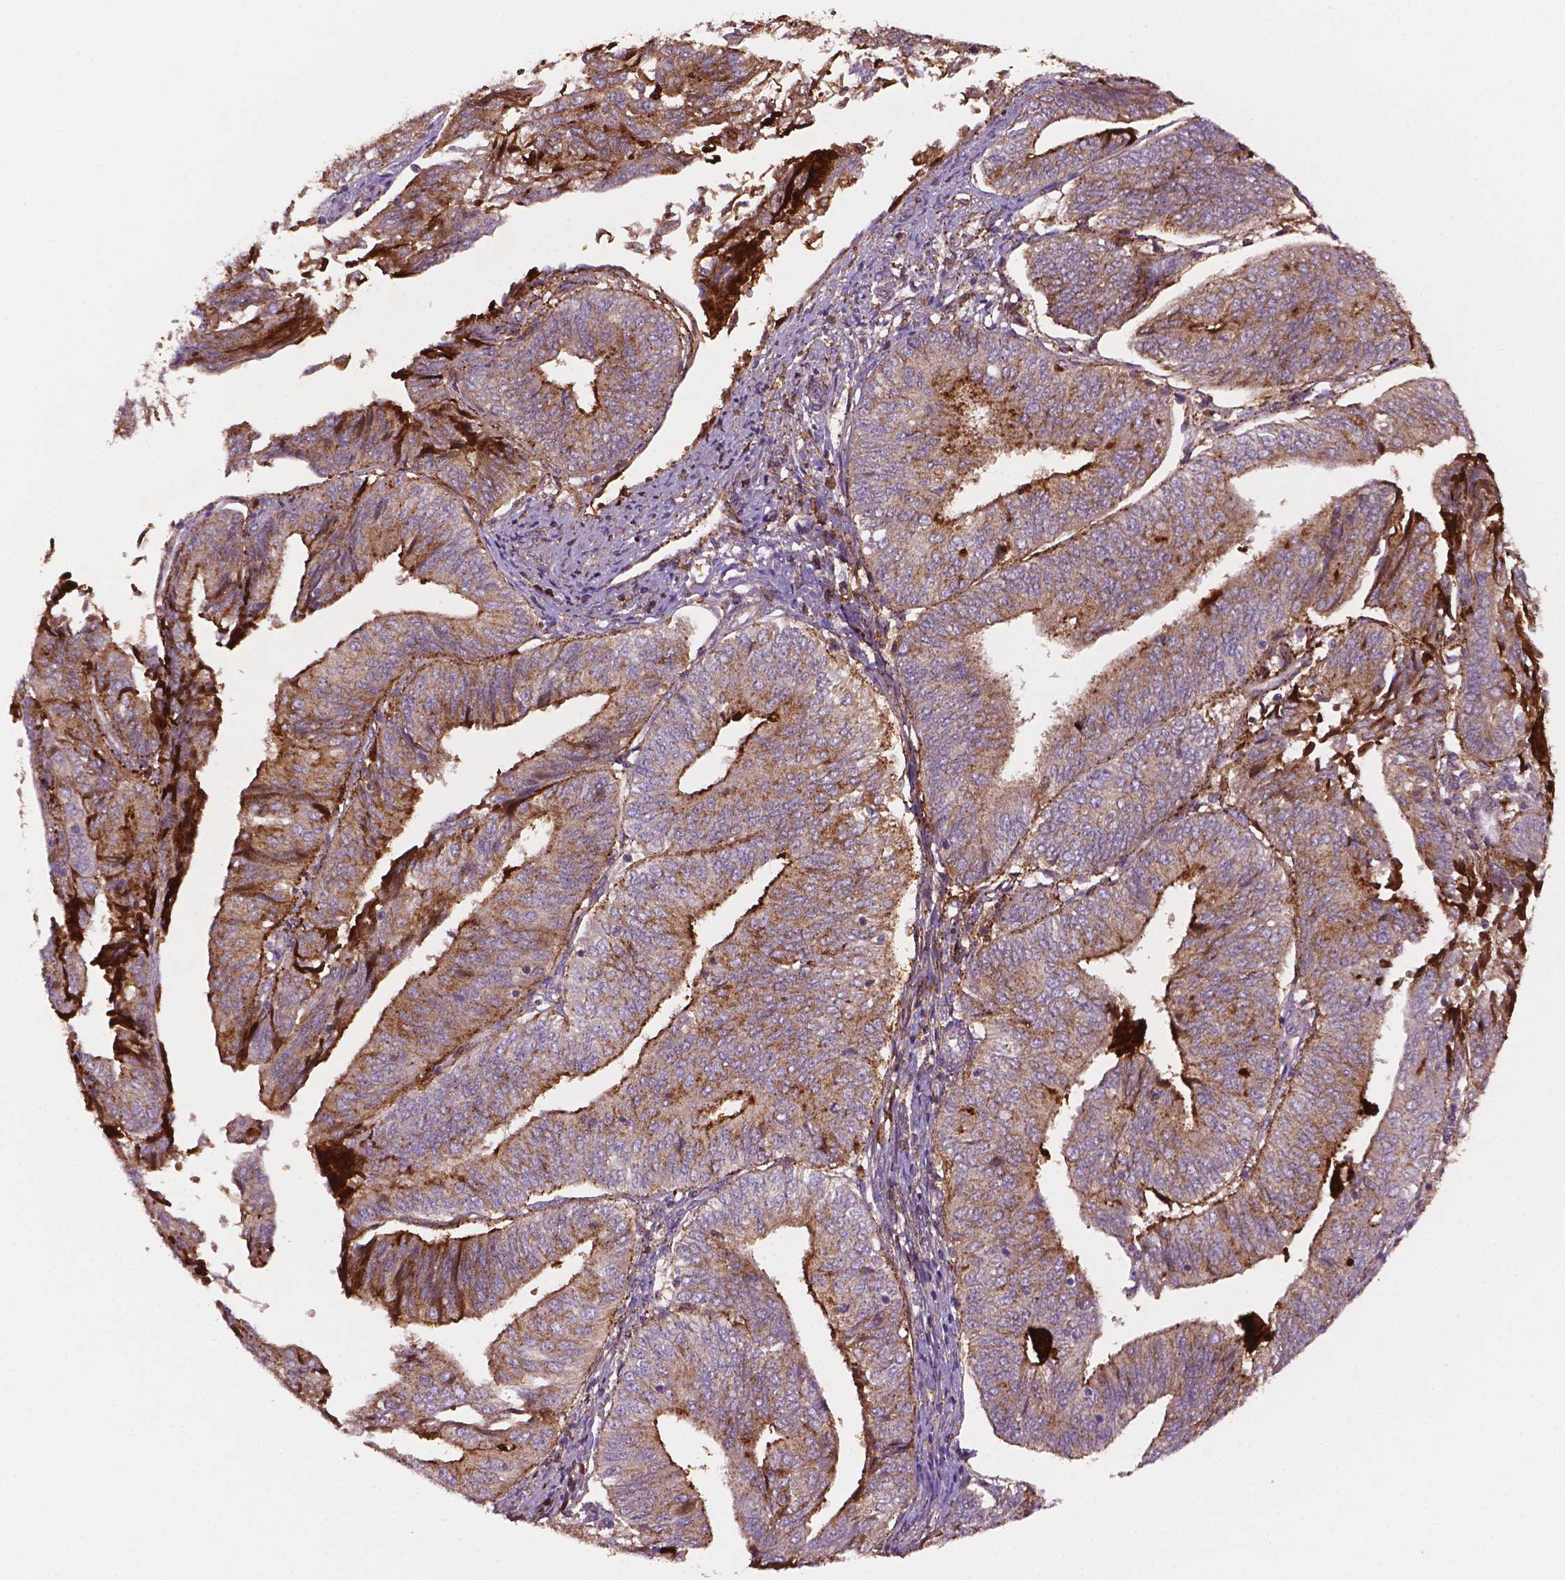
{"staining": {"intensity": "strong", "quantity": "25%-75%", "location": "cytoplasmic/membranous"}, "tissue": "endometrial cancer", "cell_type": "Tumor cells", "image_type": "cancer", "snomed": [{"axis": "morphology", "description": "Adenocarcinoma, NOS"}, {"axis": "topography", "description": "Endometrium"}], "caption": "Strong cytoplasmic/membranous protein expression is identified in about 25%-75% of tumor cells in adenocarcinoma (endometrial).", "gene": "FBLN1", "patient": {"sex": "female", "age": 58}}